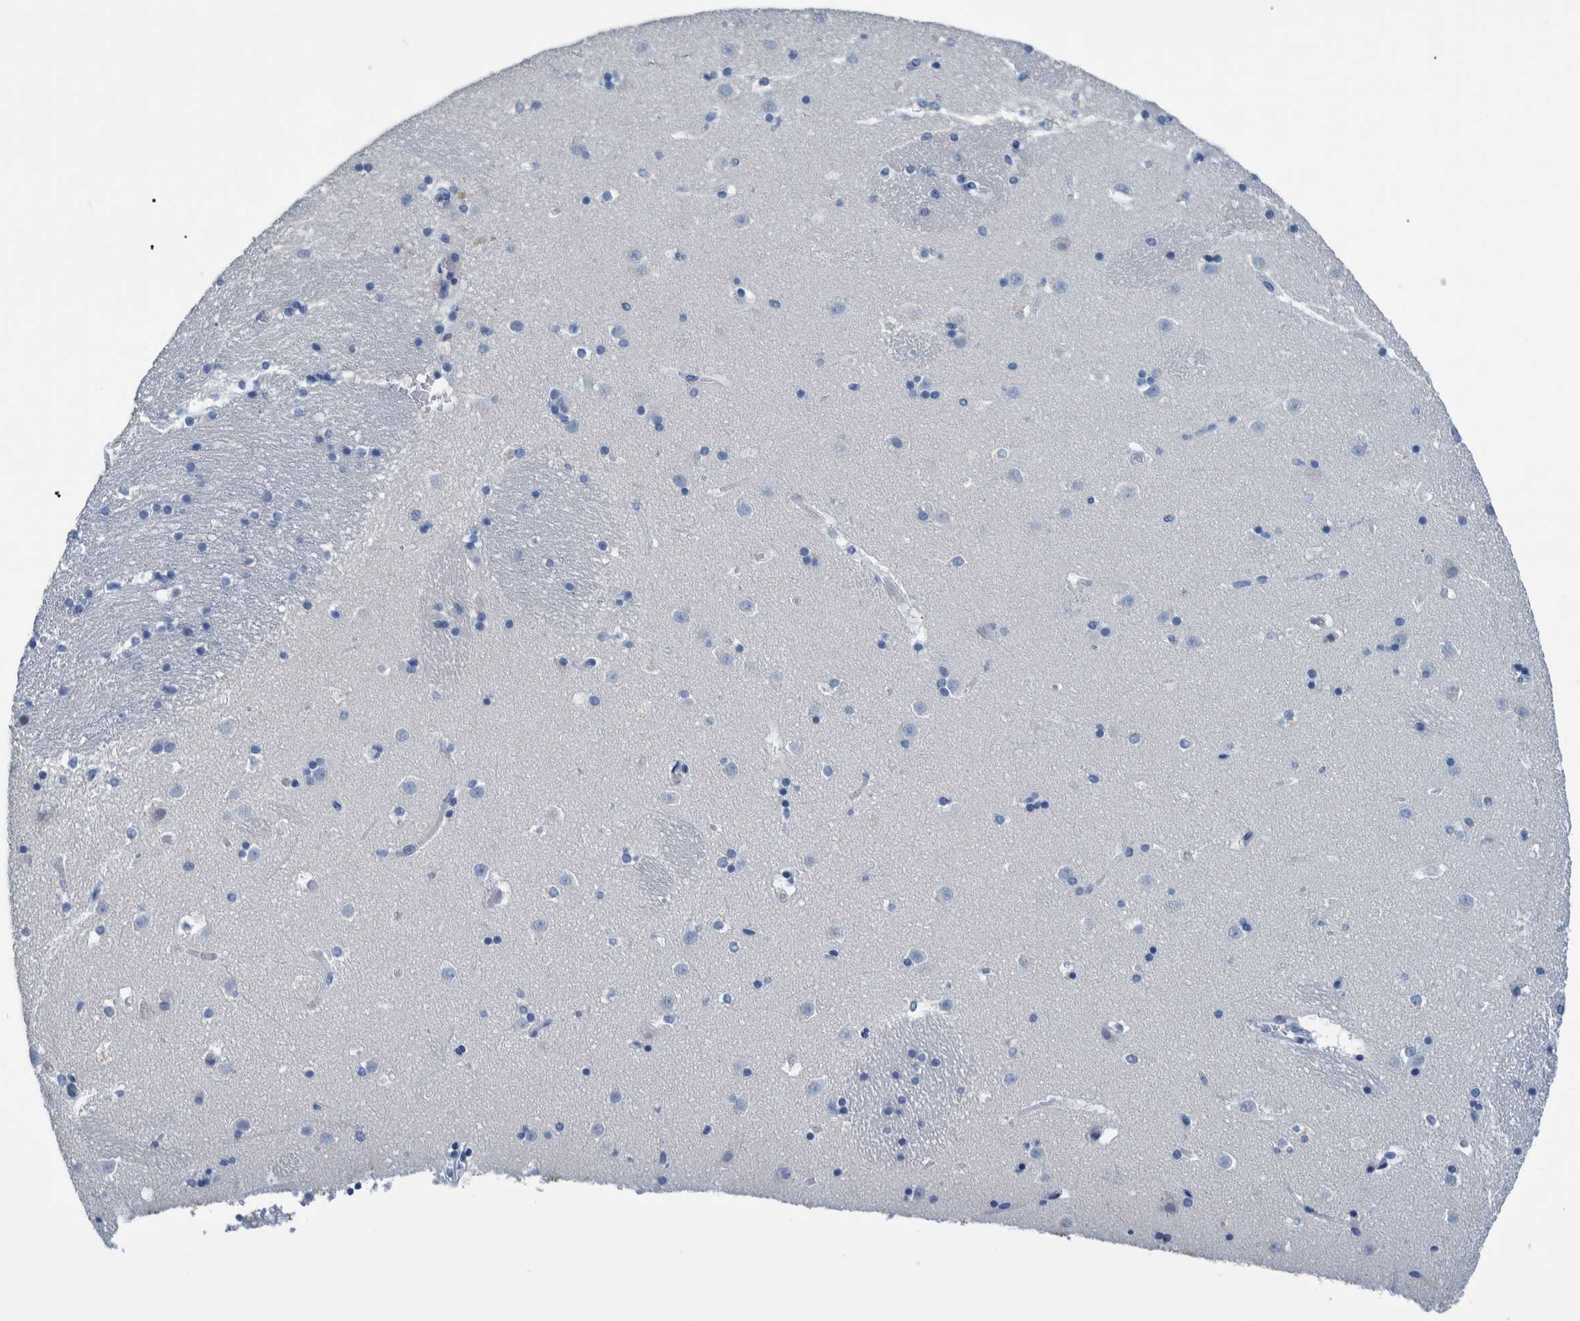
{"staining": {"intensity": "negative", "quantity": "none", "location": "none"}, "tissue": "caudate", "cell_type": "Glial cells", "image_type": "normal", "snomed": [{"axis": "morphology", "description": "Normal tissue, NOS"}, {"axis": "topography", "description": "Lateral ventricle wall"}], "caption": "Immunohistochemistry (IHC) histopathology image of benign caudate stained for a protein (brown), which demonstrates no positivity in glial cells.", "gene": "IDO1", "patient": {"sex": "male", "age": 45}}